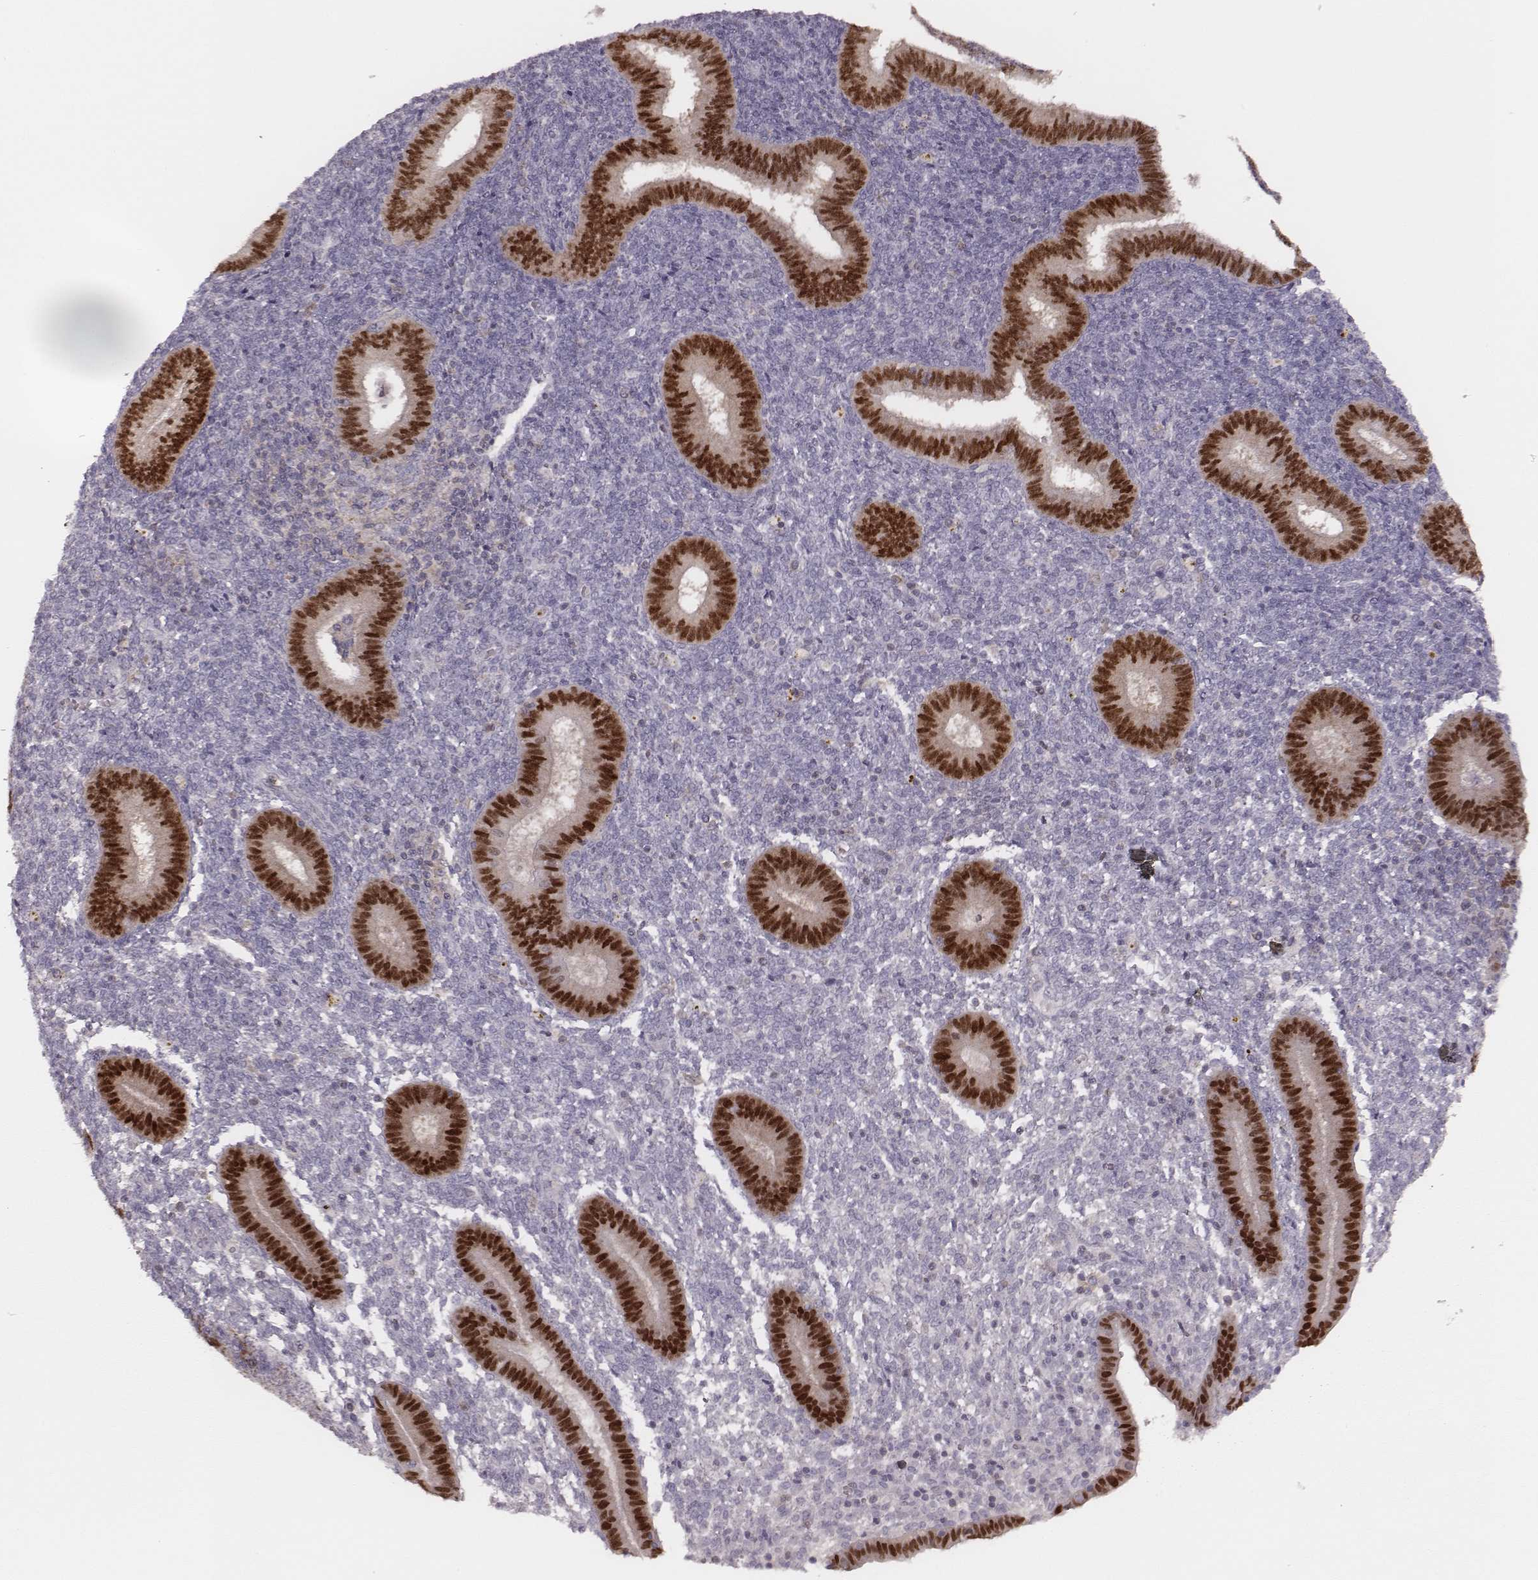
{"staining": {"intensity": "negative", "quantity": "none", "location": "none"}, "tissue": "endometrium", "cell_type": "Cells in endometrial stroma", "image_type": "normal", "snomed": [{"axis": "morphology", "description": "Normal tissue, NOS"}, {"axis": "topography", "description": "Endometrium"}], "caption": "This is an IHC photomicrograph of benign human endometrium. There is no staining in cells in endometrial stroma.", "gene": "MSX1", "patient": {"sex": "female", "age": 25}}